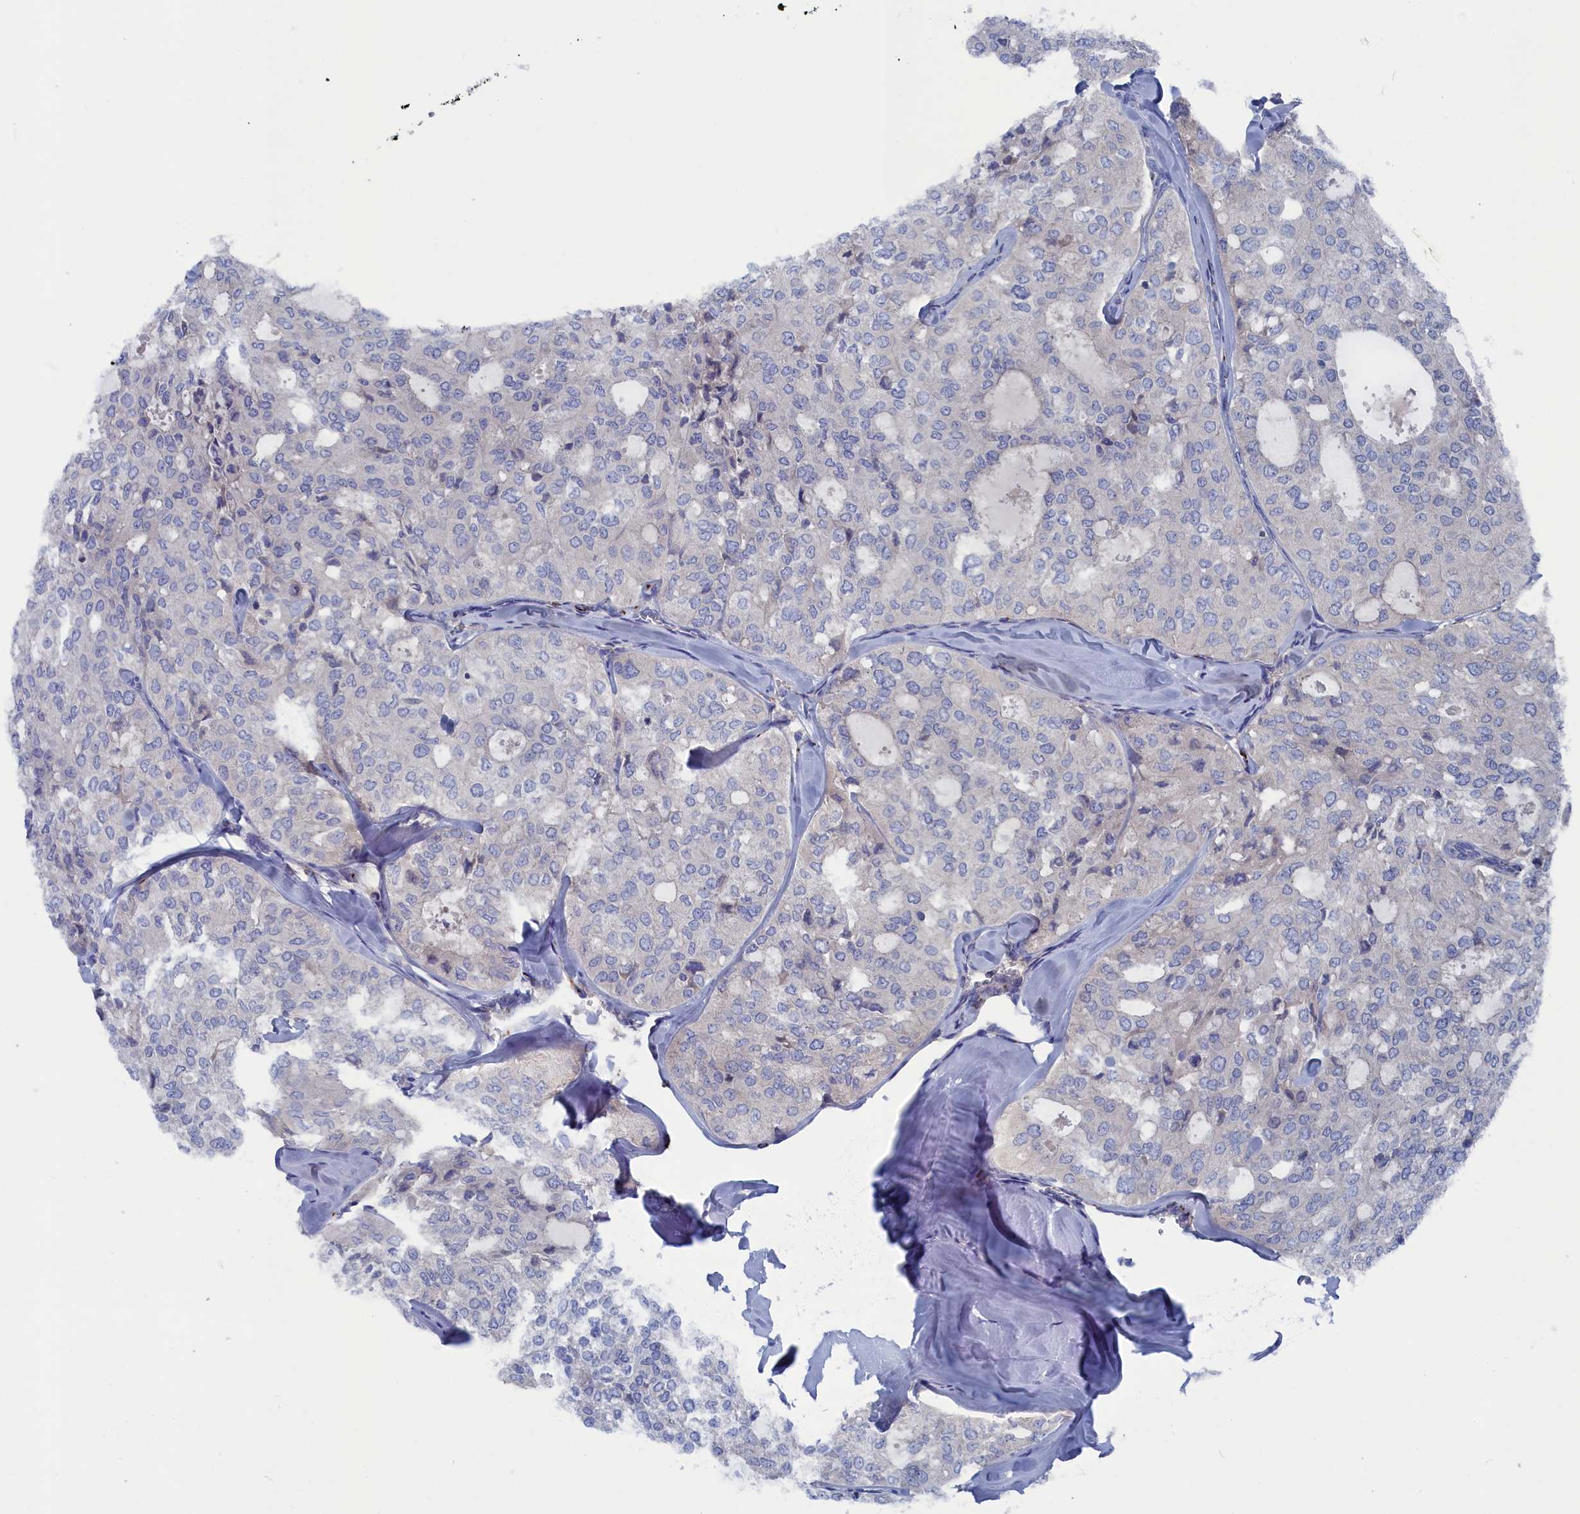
{"staining": {"intensity": "negative", "quantity": "none", "location": "none"}, "tissue": "thyroid cancer", "cell_type": "Tumor cells", "image_type": "cancer", "snomed": [{"axis": "morphology", "description": "Follicular adenoma carcinoma, NOS"}, {"axis": "topography", "description": "Thyroid gland"}], "caption": "Immunohistochemistry photomicrograph of human follicular adenoma carcinoma (thyroid) stained for a protein (brown), which shows no positivity in tumor cells.", "gene": "CEND1", "patient": {"sex": "male", "age": 75}}